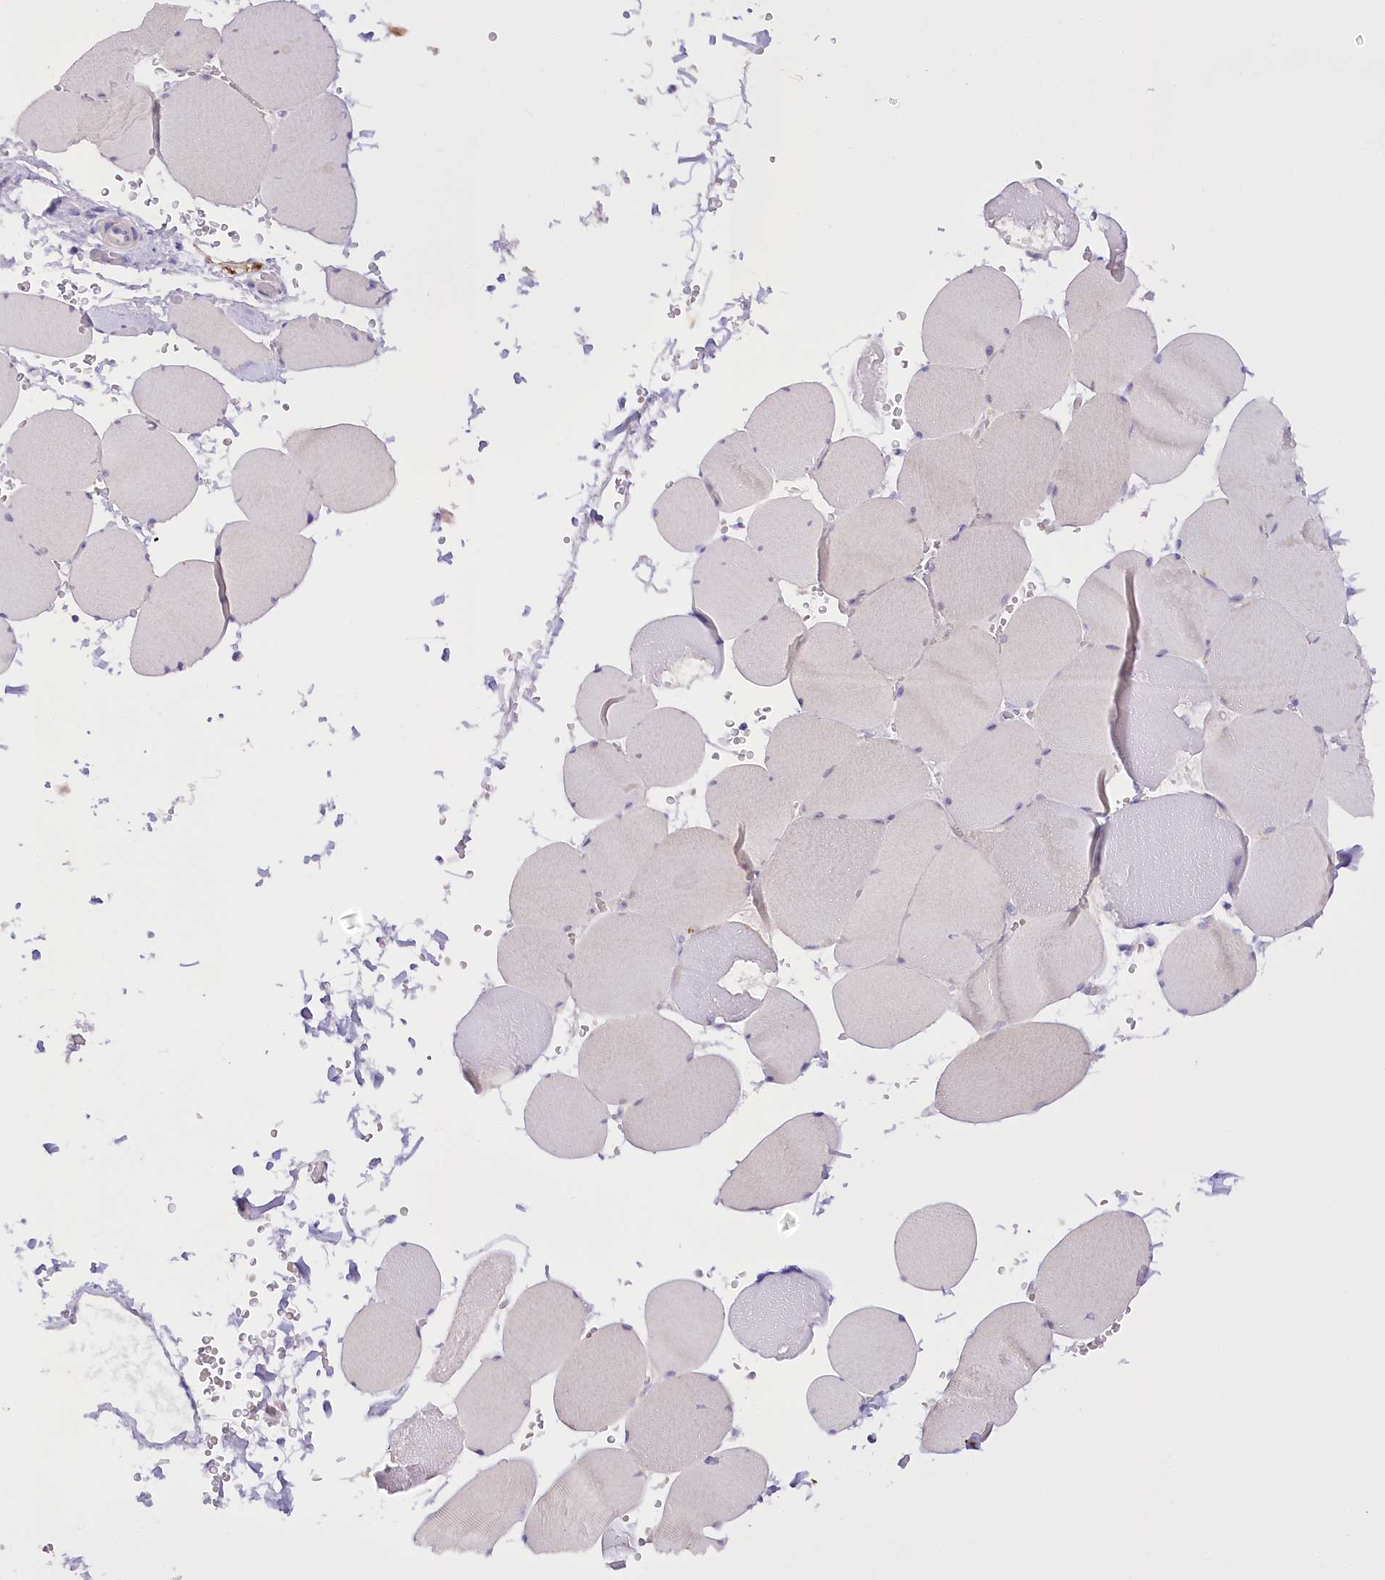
{"staining": {"intensity": "moderate", "quantity": "<25%", "location": "cytoplasmic/membranous"}, "tissue": "skeletal muscle", "cell_type": "Myocytes", "image_type": "normal", "snomed": [{"axis": "morphology", "description": "Normal tissue, NOS"}, {"axis": "topography", "description": "Skeletal muscle"}, {"axis": "topography", "description": "Head-Neck"}], "caption": "This is an image of IHC staining of normal skeletal muscle, which shows moderate staining in the cytoplasmic/membranous of myocytes.", "gene": "DCUN1D1", "patient": {"sex": "male", "age": 66}}